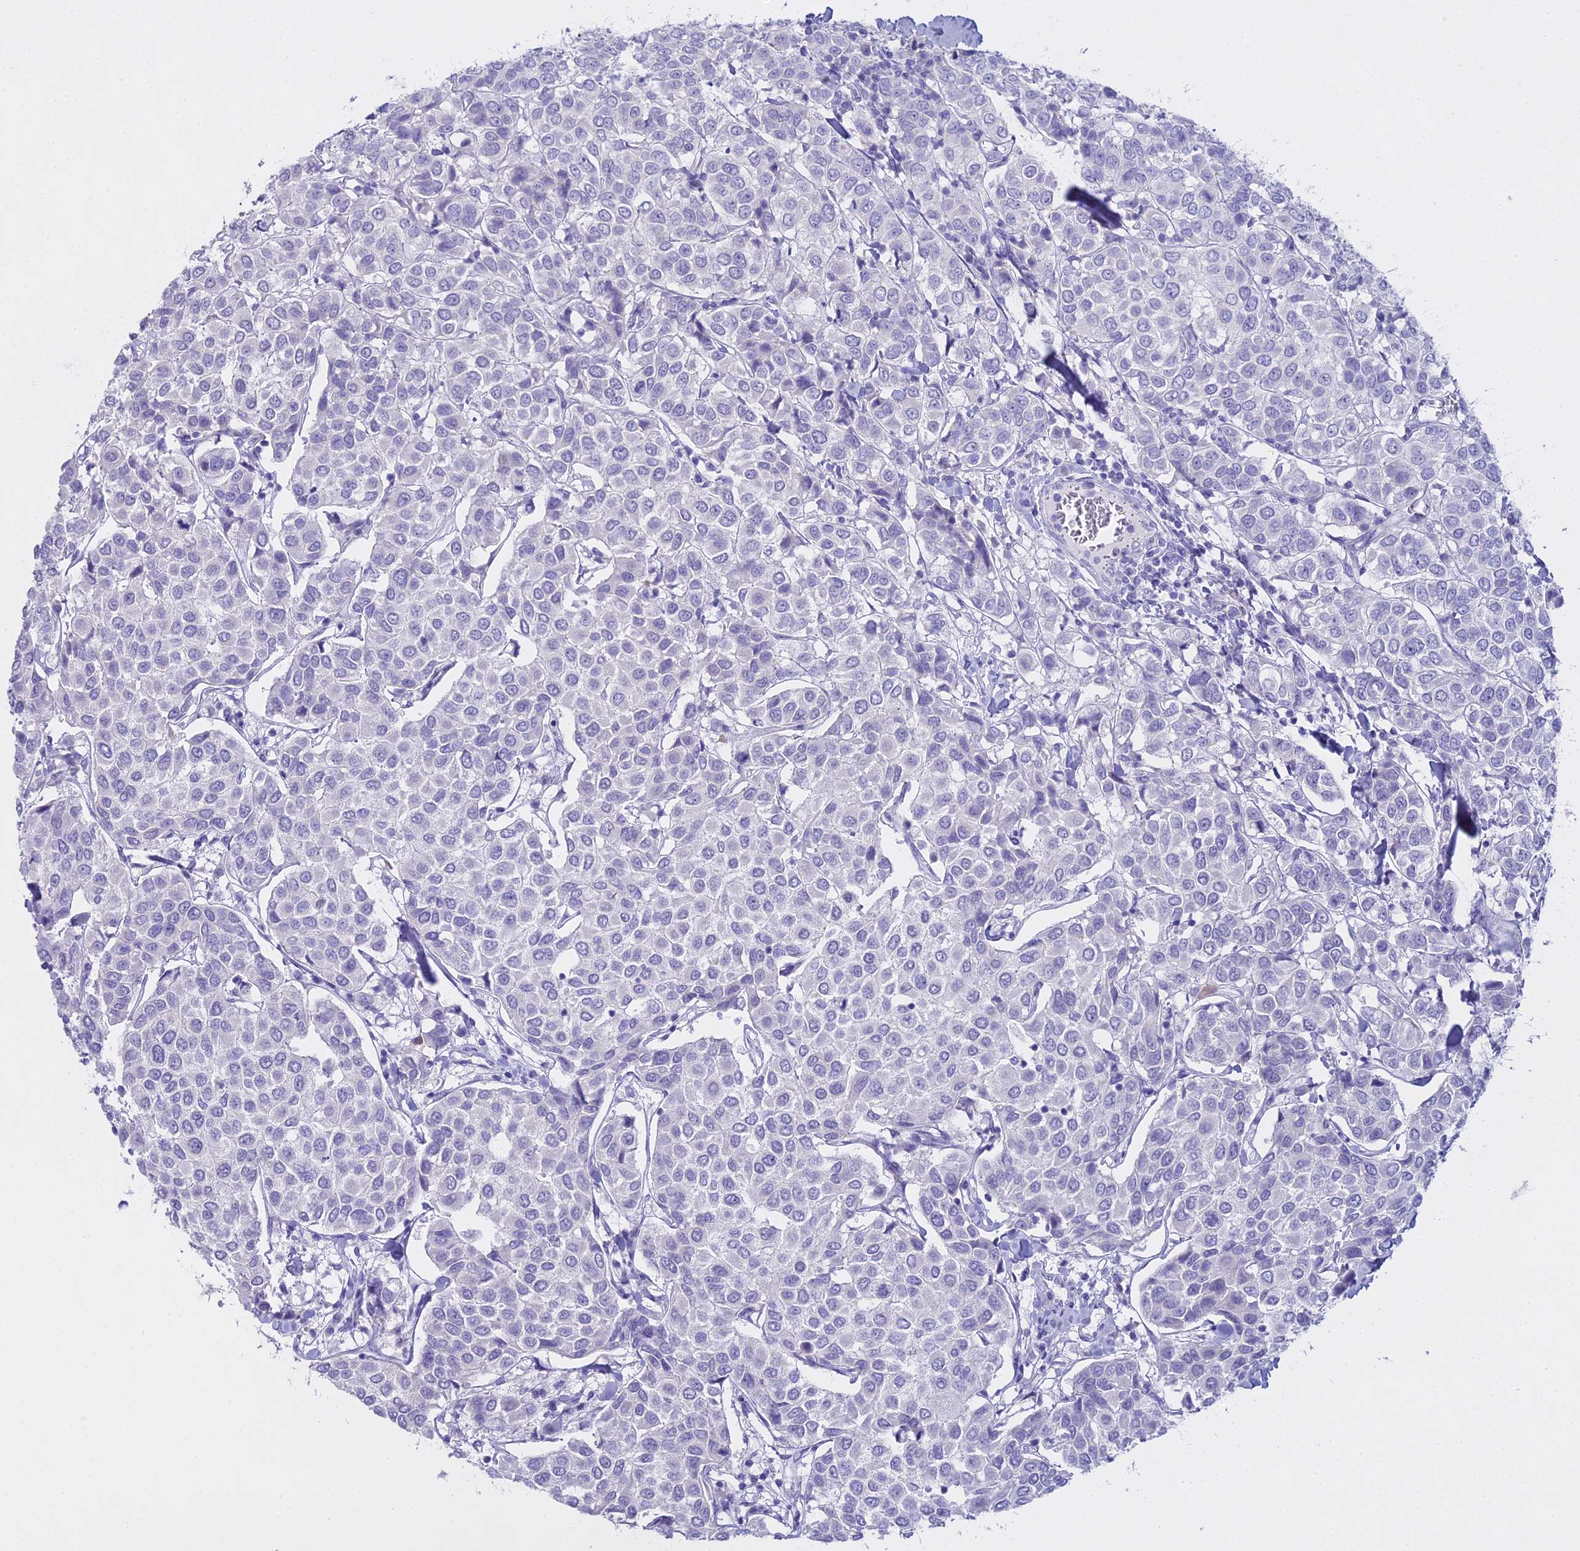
{"staining": {"intensity": "negative", "quantity": "none", "location": "none"}, "tissue": "breast cancer", "cell_type": "Tumor cells", "image_type": "cancer", "snomed": [{"axis": "morphology", "description": "Duct carcinoma"}, {"axis": "topography", "description": "Breast"}], "caption": "Breast cancer stained for a protein using immunohistochemistry (IHC) displays no expression tumor cells.", "gene": "ALPP", "patient": {"sex": "female", "age": 55}}